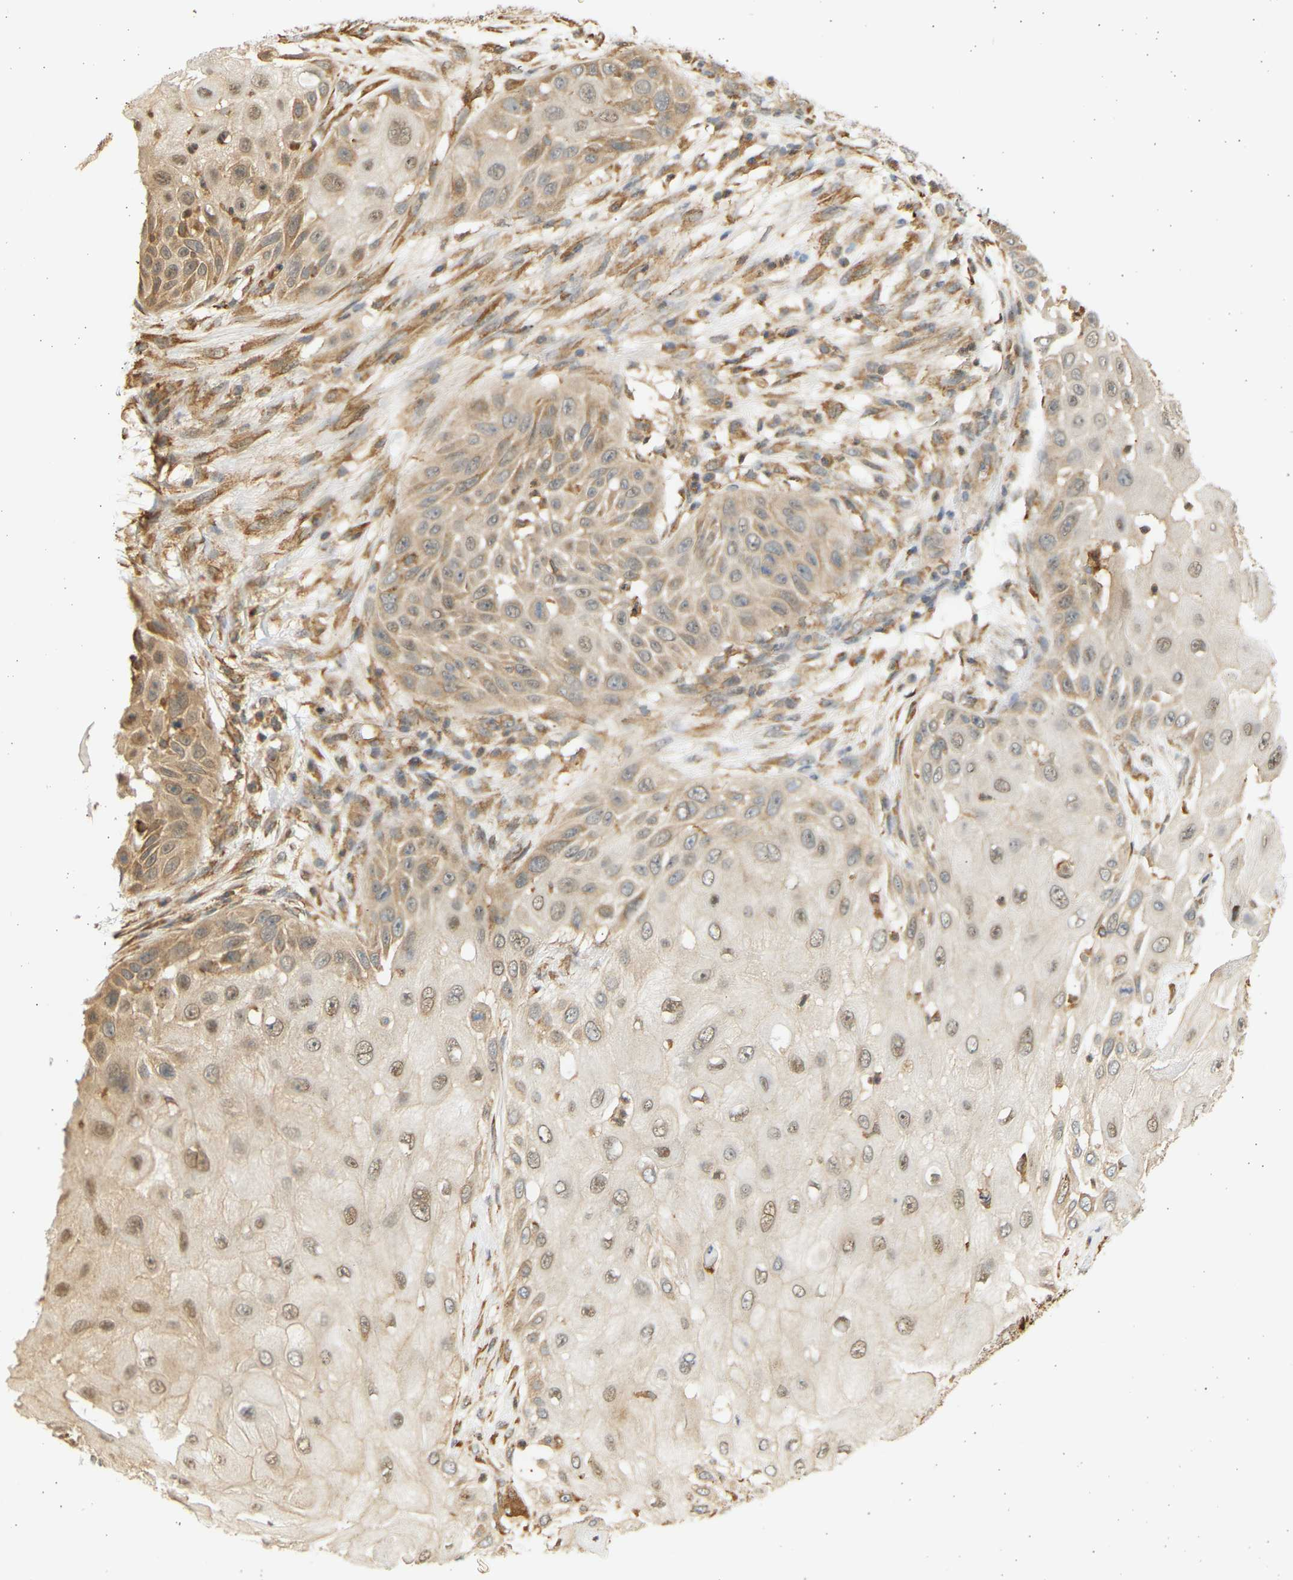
{"staining": {"intensity": "weak", "quantity": ">75%", "location": "cytoplasmic/membranous,nuclear"}, "tissue": "skin cancer", "cell_type": "Tumor cells", "image_type": "cancer", "snomed": [{"axis": "morphology", "description": "Squamous cell carcinoma, NOS"}, {"axis": "topography", "description": "Skin"}], "caption": "An immunohistochemistry (IHC) micrograph of neoplastic tissue is shown. Protein staining in brown highlights weak cytoplasmic/membranous and nuclear positivity in skin squamous cell carcinoma within tumor cells.", "gene": "B4GALT6", "patient": {"sex": "female", "age": 44}}